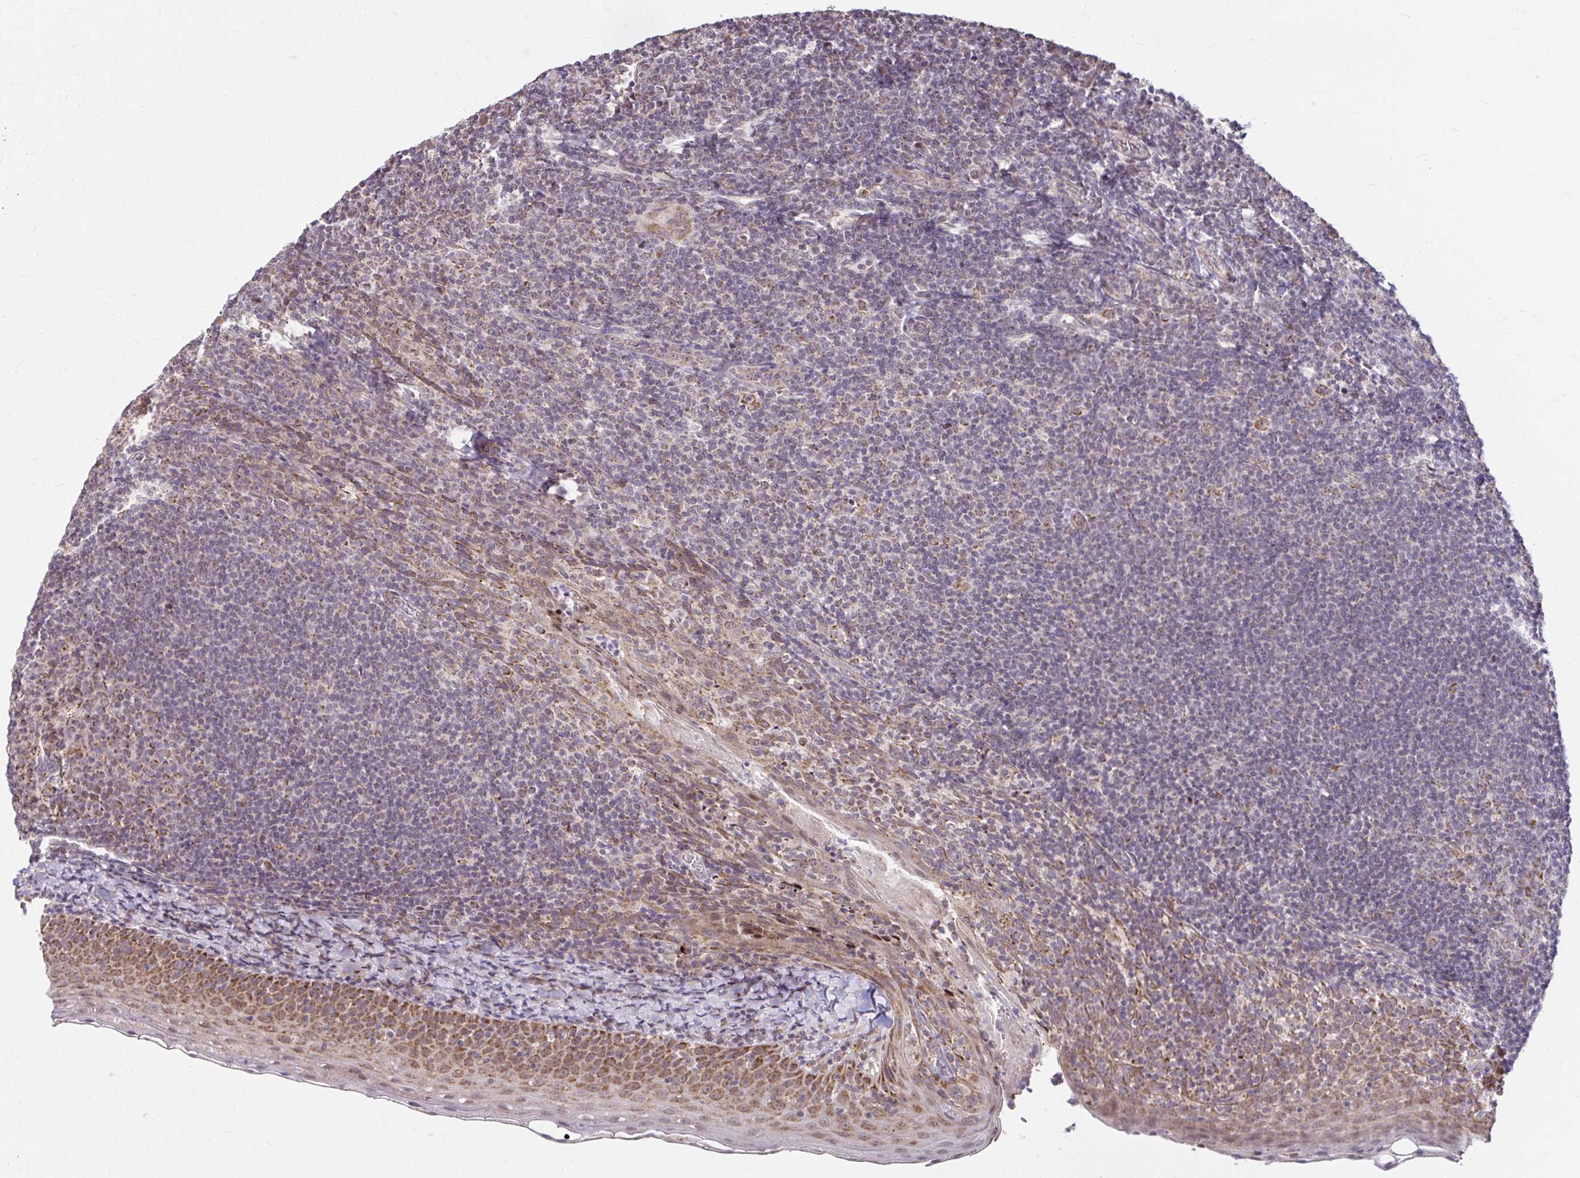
{"staining": {"intensity": "weak", "quantity": "25%-75%", "location": "cytoplasmic/membranous"}, "tissue": "tonsil", "cell_type": "Germinal center cells", "image_type": "normal", "snomed": [{"axis": "morphology", "description": "Normal tissue, NOS"}, {"axis": "topography", "description": "Tonsil"}], "caption": "High-power microscopy captured an immunohistochemistry (IHC) micrograph of normal tonsil, revealing weak cytoplasmic/membranous expression in approximately 25%-75% of germinal center cells.", "gene": "TIMM50", "patient": {"sex": "female", "age": 10}}